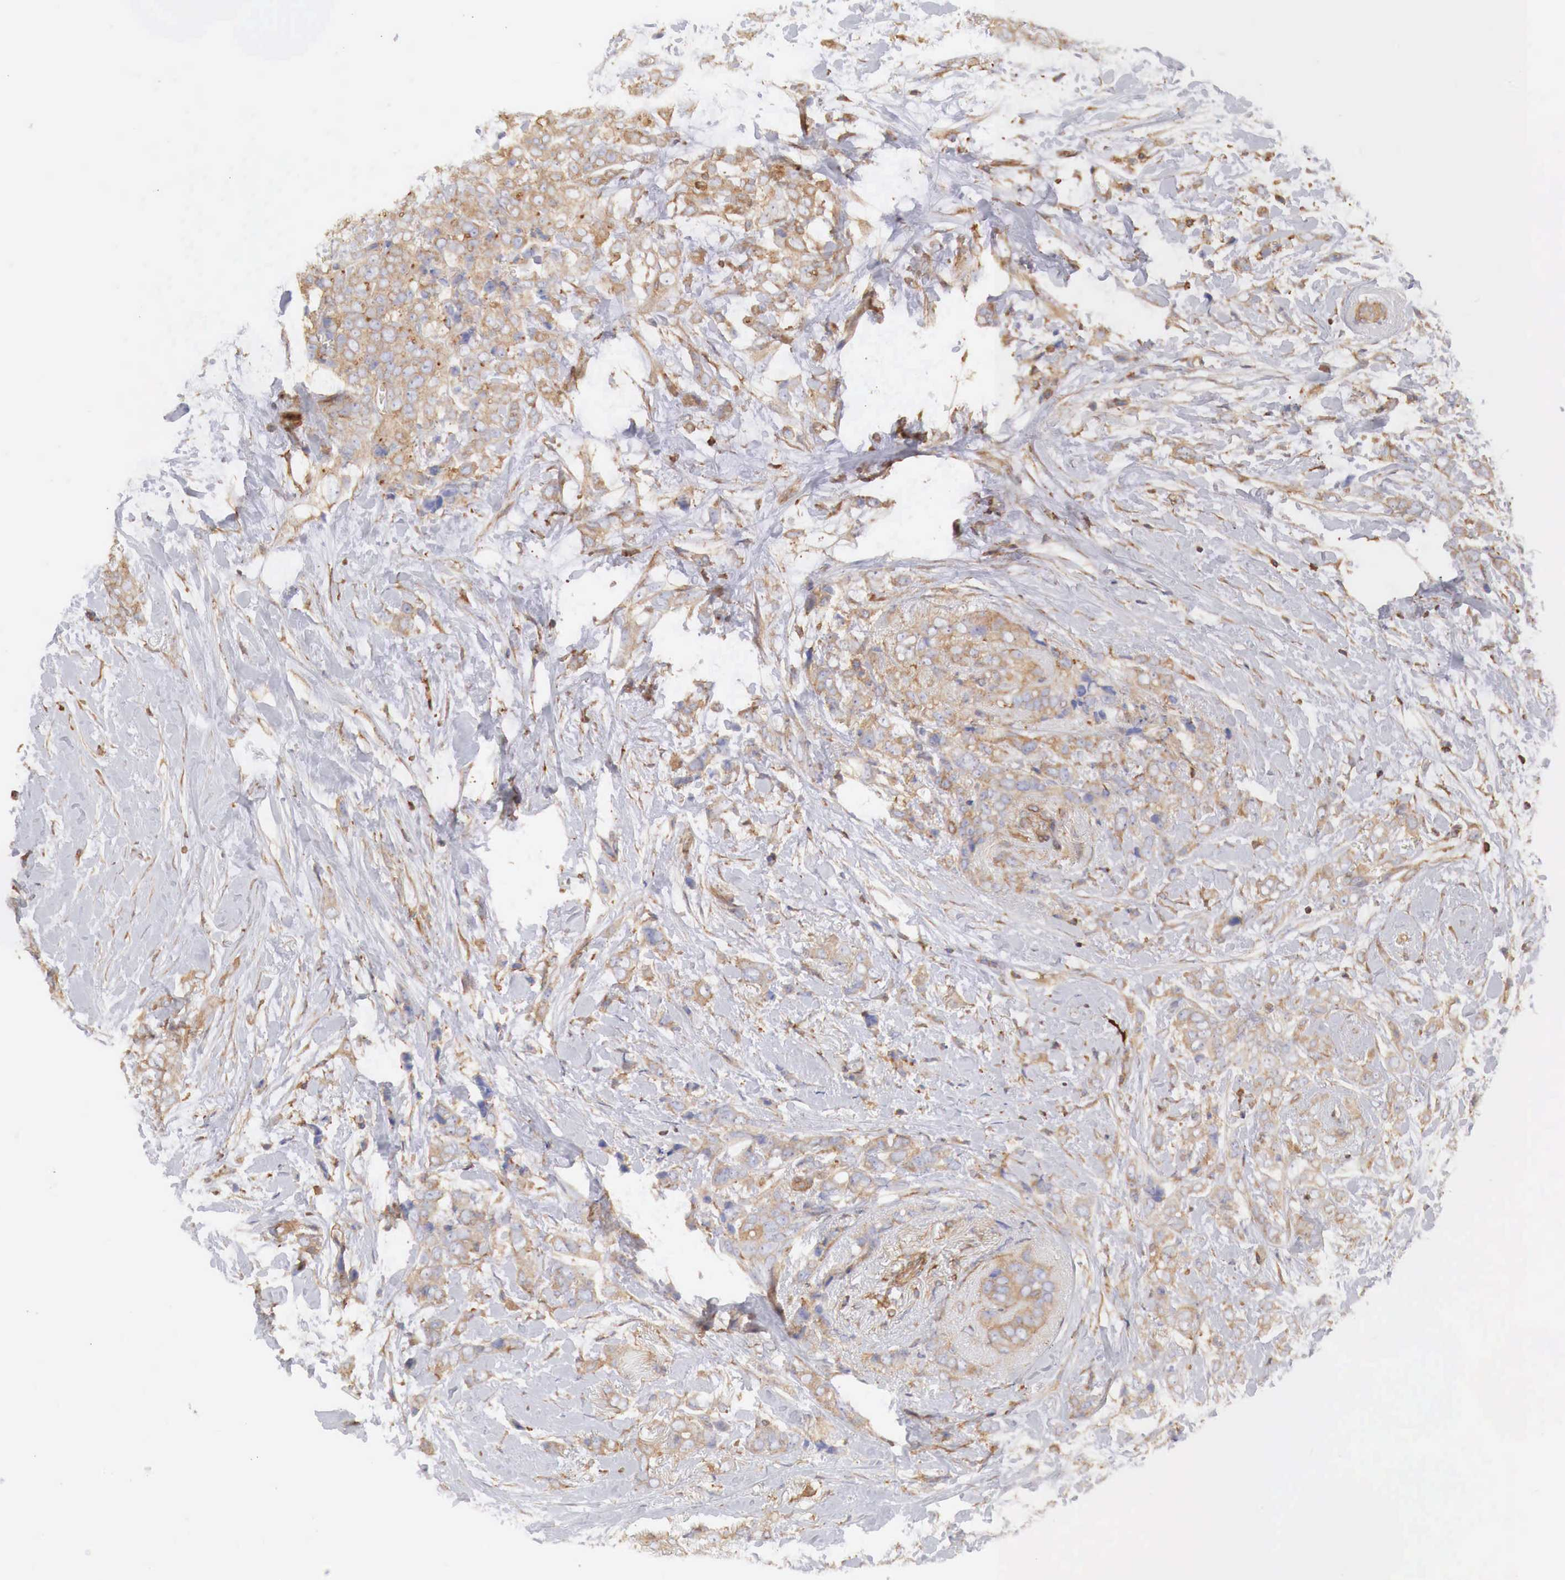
{"staining": {"intensity": "weak", "quantity": "25%-75%", "location": "cytoplasmic/membranous"}, "tissue": "breast cancer", "cell_type": "Tumor cells", "image_type": "cancer", "snomed": [{"axis": "morphology", "description": "Lobular carcinoma"}, {"axis": "topography", "description": "Breast"}], "caption": "Tumor cells reveal low levels of weak cytoplasmic/membranous staining in approximately 25%-75% of cells in human breast lobular carcinoma.", "gene": "G6PD", "patient": {"sex": "female", "age": 57}}